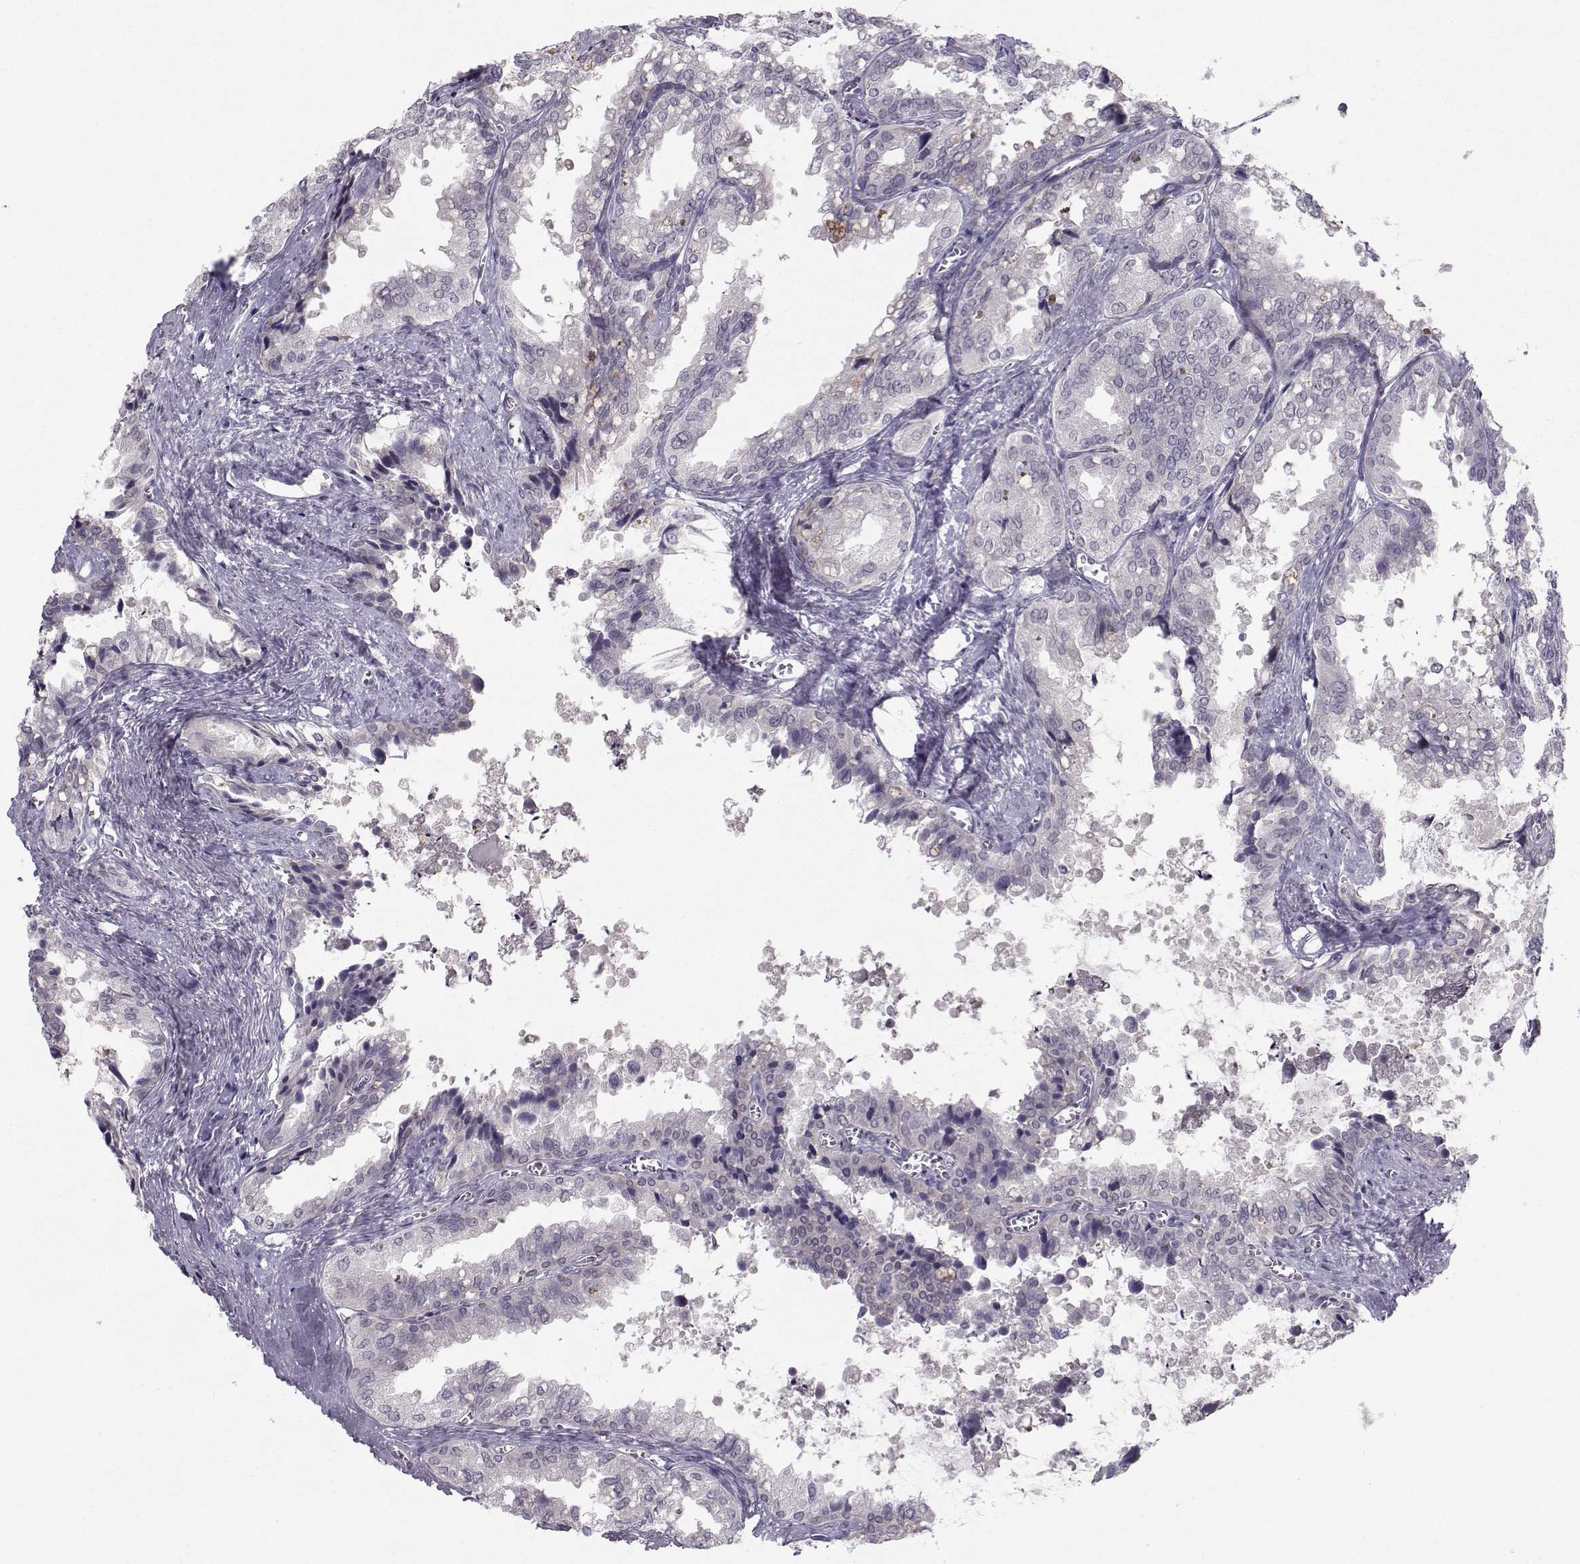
{"staining": {"intensity": "negative", "quantity": "none", "location": "none"}, "tissue": "seminal vesicle", "cell_type": "Glandular cells", "image_type": "normal", "snomed": [{"axis": "morphology", "description": "Normal tissue, NOS"}, {"axis": "topography", "description": "Seminal veicle"}], "caption": "High magnification brightfield microscopy of benign seminal vesicle stained with DAB (3,3'-diaminobenzidine) (brown) and counterstained with hematoxylin (blue): glandular cells show no significant expression.", "gene": "LRP8", "patient": {"sex": "male", "age": 67}}